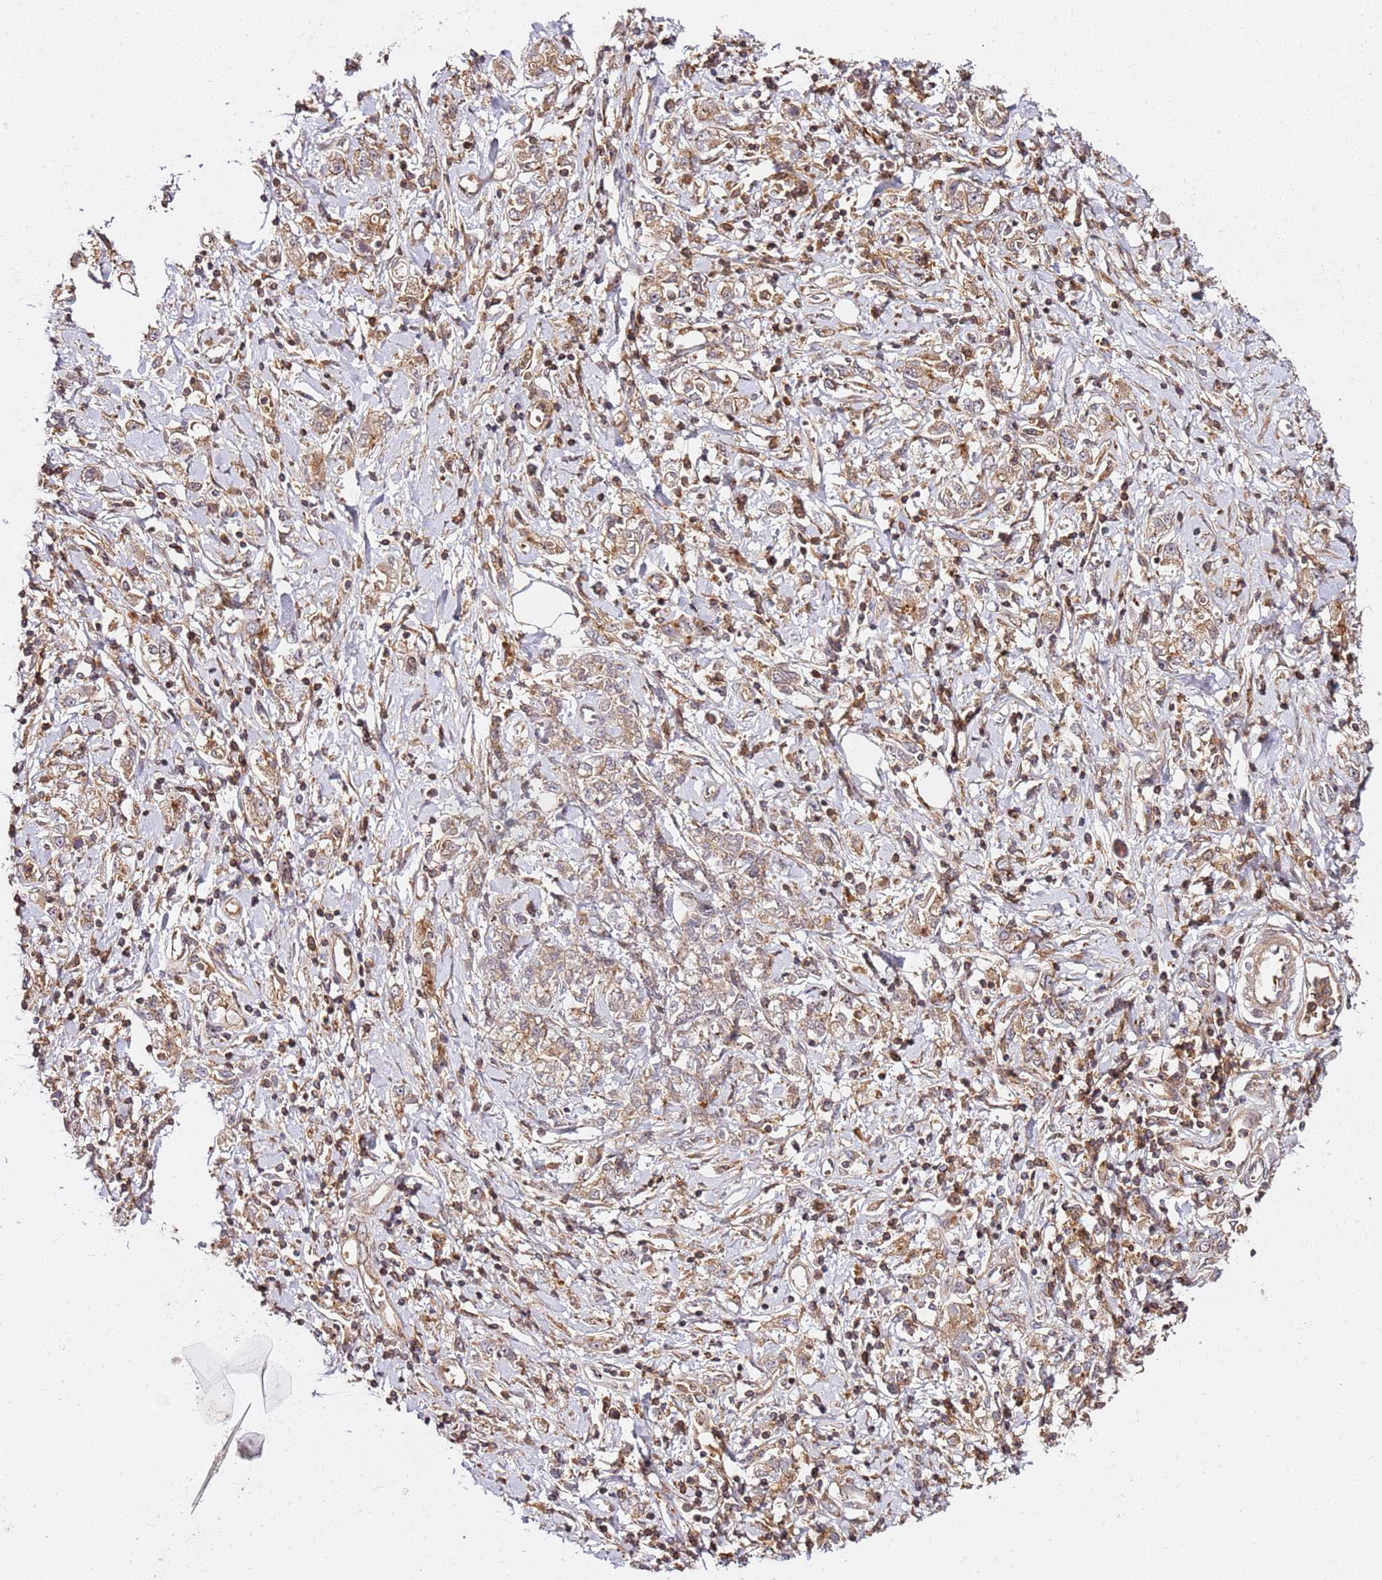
{"staining": {"intensity": "weak", "quantity": ">75%", "location": "cytoplasmic/membranous"}, "tissue": "stomach cancer", "cell_type": "Tumor cells", "image_type": "cancer", "snomed": [{"axis": "morphology", "description": "Adenocarcinoma, NOS"}, {"axis": "topography", "description": "Stomach"}], "caption": "IHC staining of stomach cancer (adenocarcinoma), which reveals low levels of weak cytoplasmic/membranous expression in about >75% of tumor cells indicating weak cytoplasmic/membranous protein positivity. The staining was performed using DAB (brown) for protein detection and nuclei were counterstained in hematoxylin (blue).", "gene": "PRMT7", "patient": {"sex": "female", "age": 76}}